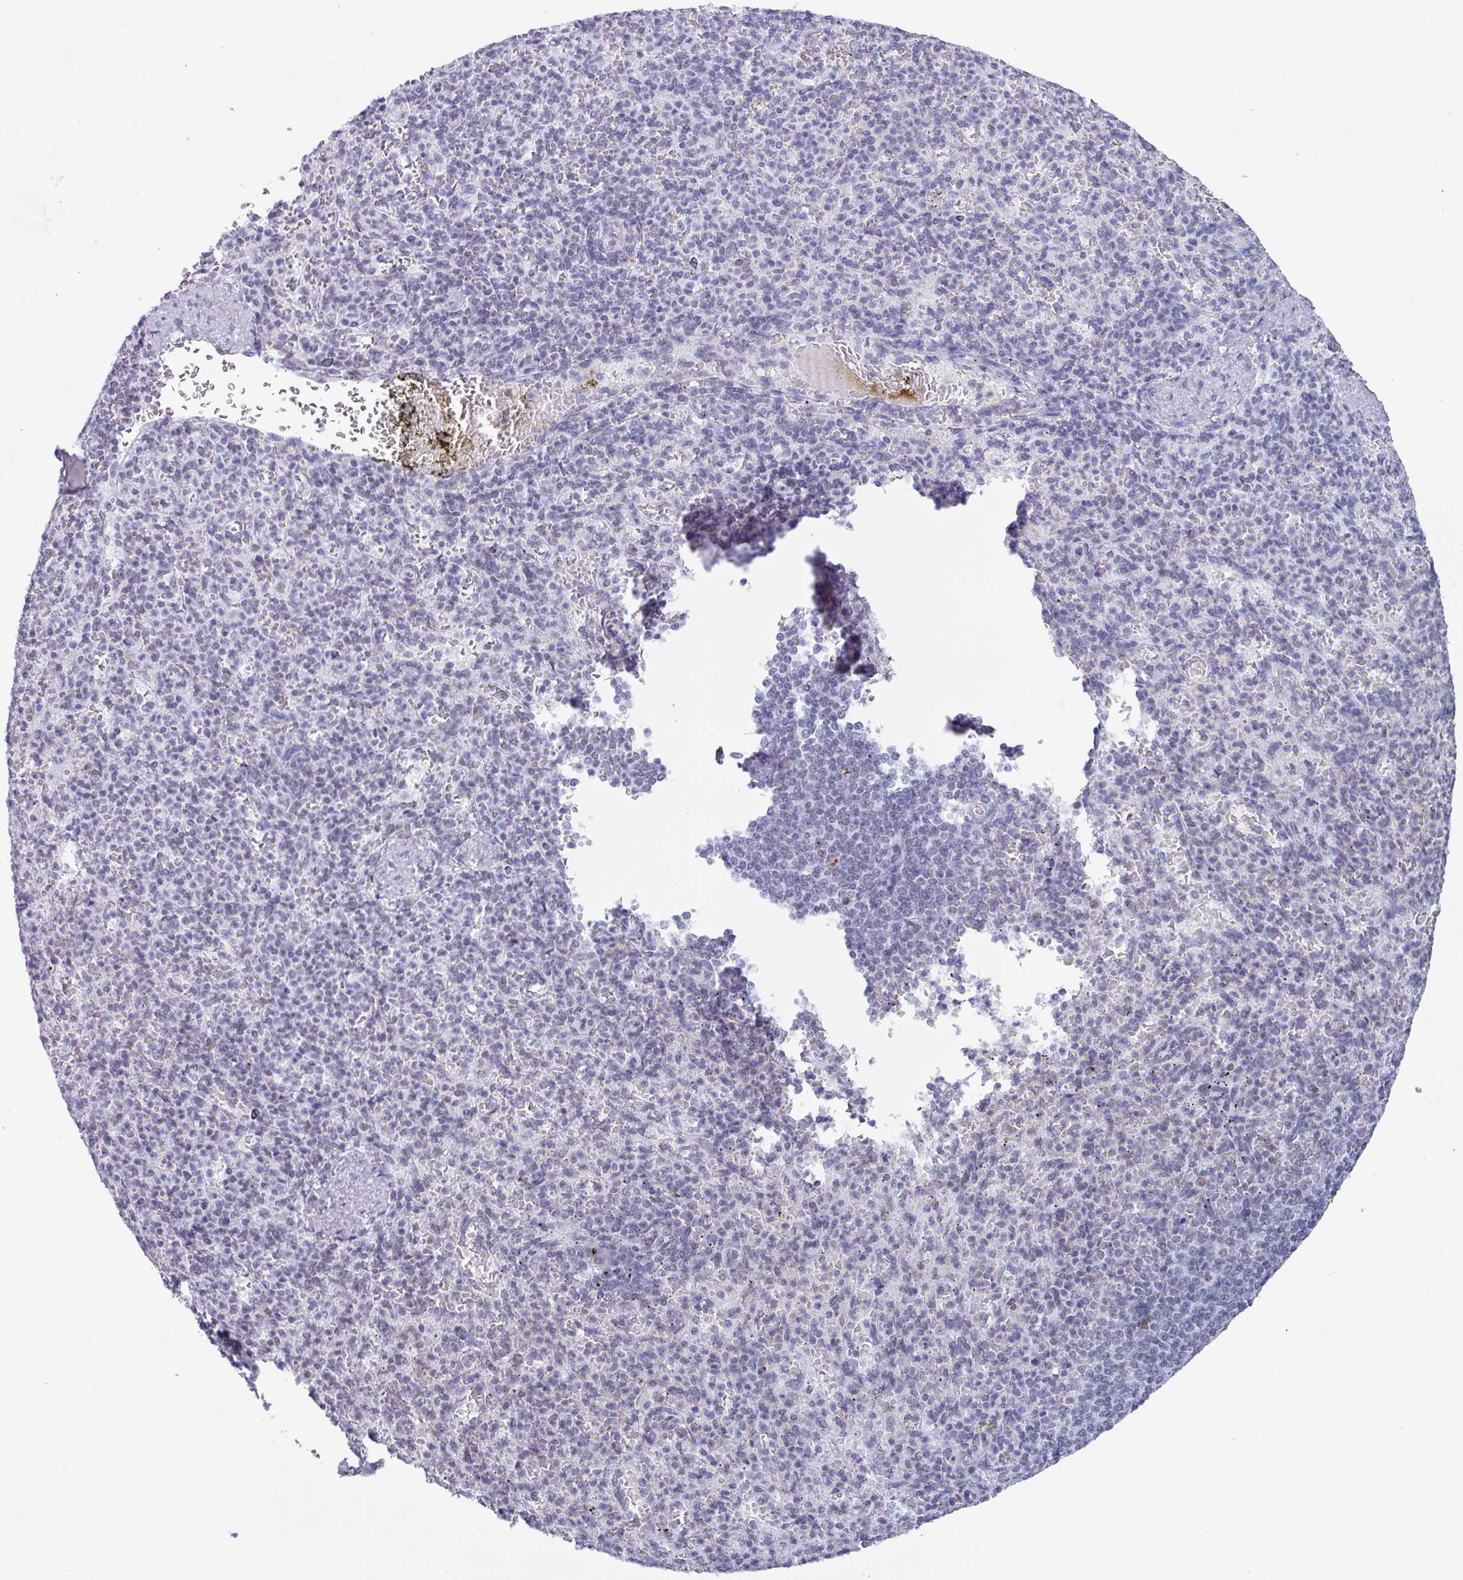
{"staining": {"intensity": "moderate", "quantity": "<25%", "location": "nuclear"}, "tissue": "spleen", "cell_type": "Cells in red pulp", "image_type": "normal", "snomed": [{"axis": "morphology", "description": "Normal tissue, NOS"}, {"axis": "topography", "description": "Spleen"}], "caption": "High-power microscopy captured an immunohistochemistry (IHC) micrograph of benign spleen, revealing moderate nuclear positivity in approximately <25% of cells in red pulp.", "gene": "PUF60", "patient": {"sex": "female", "age": 74}}